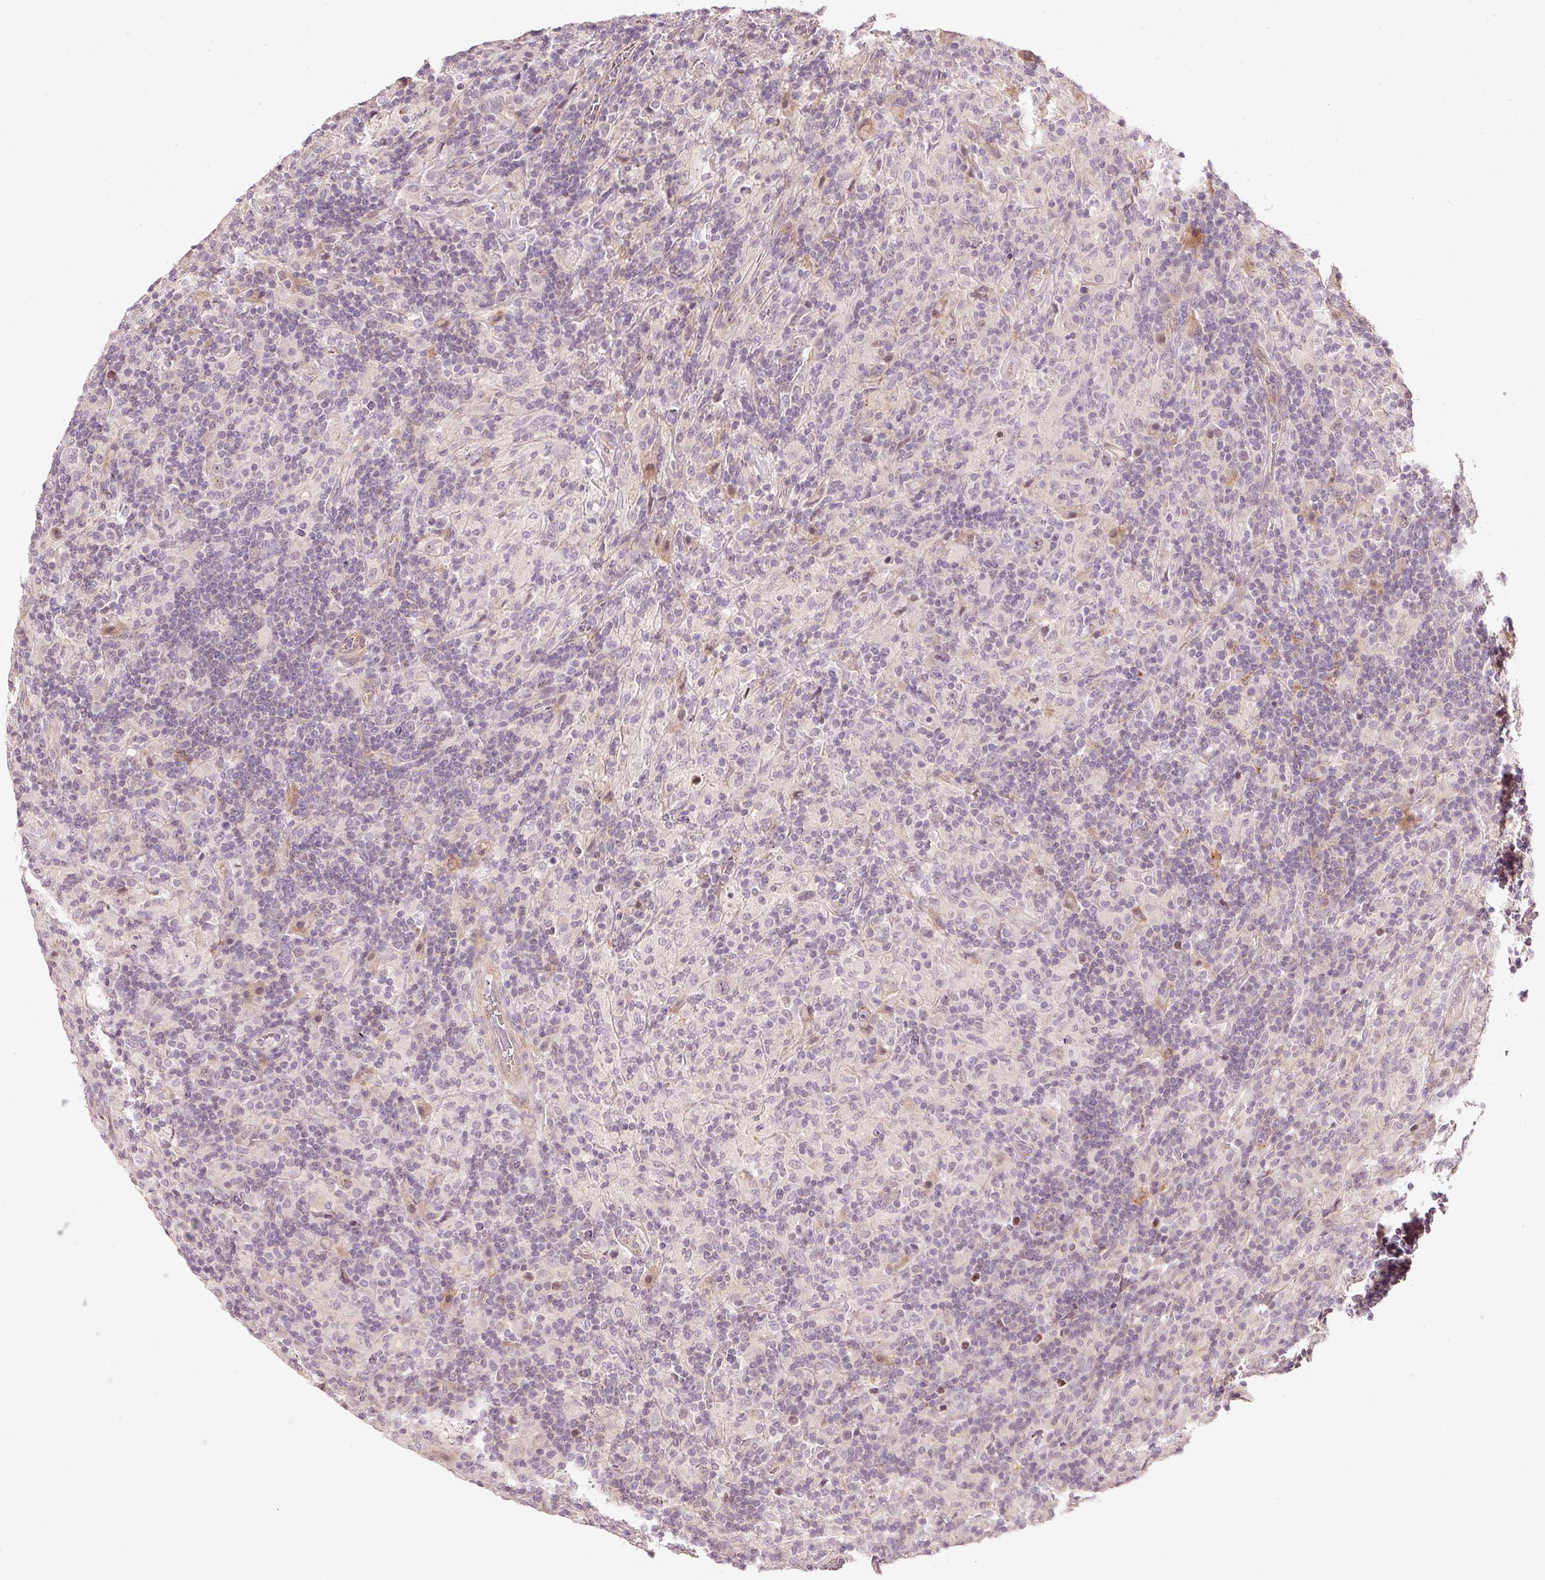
{"staining": {"intensity": "negative", "quantity": "none", "location": "none"}, "tissue": "lymphoma", "cell_type": "Tumor cells", "image_type": "cancer", "snomed": [{"axis": "morphology", "description": "Hodgkin's disease, NOS"}, {"axis": "topography", "description": "Lymph node"}], "caption": "Immunohistochemical staining of human Hodgkin's disease displays no significant staining in tumor cells.", "gene": "ARHGAP22", "patient": {"sex": "male", "age": 70}}